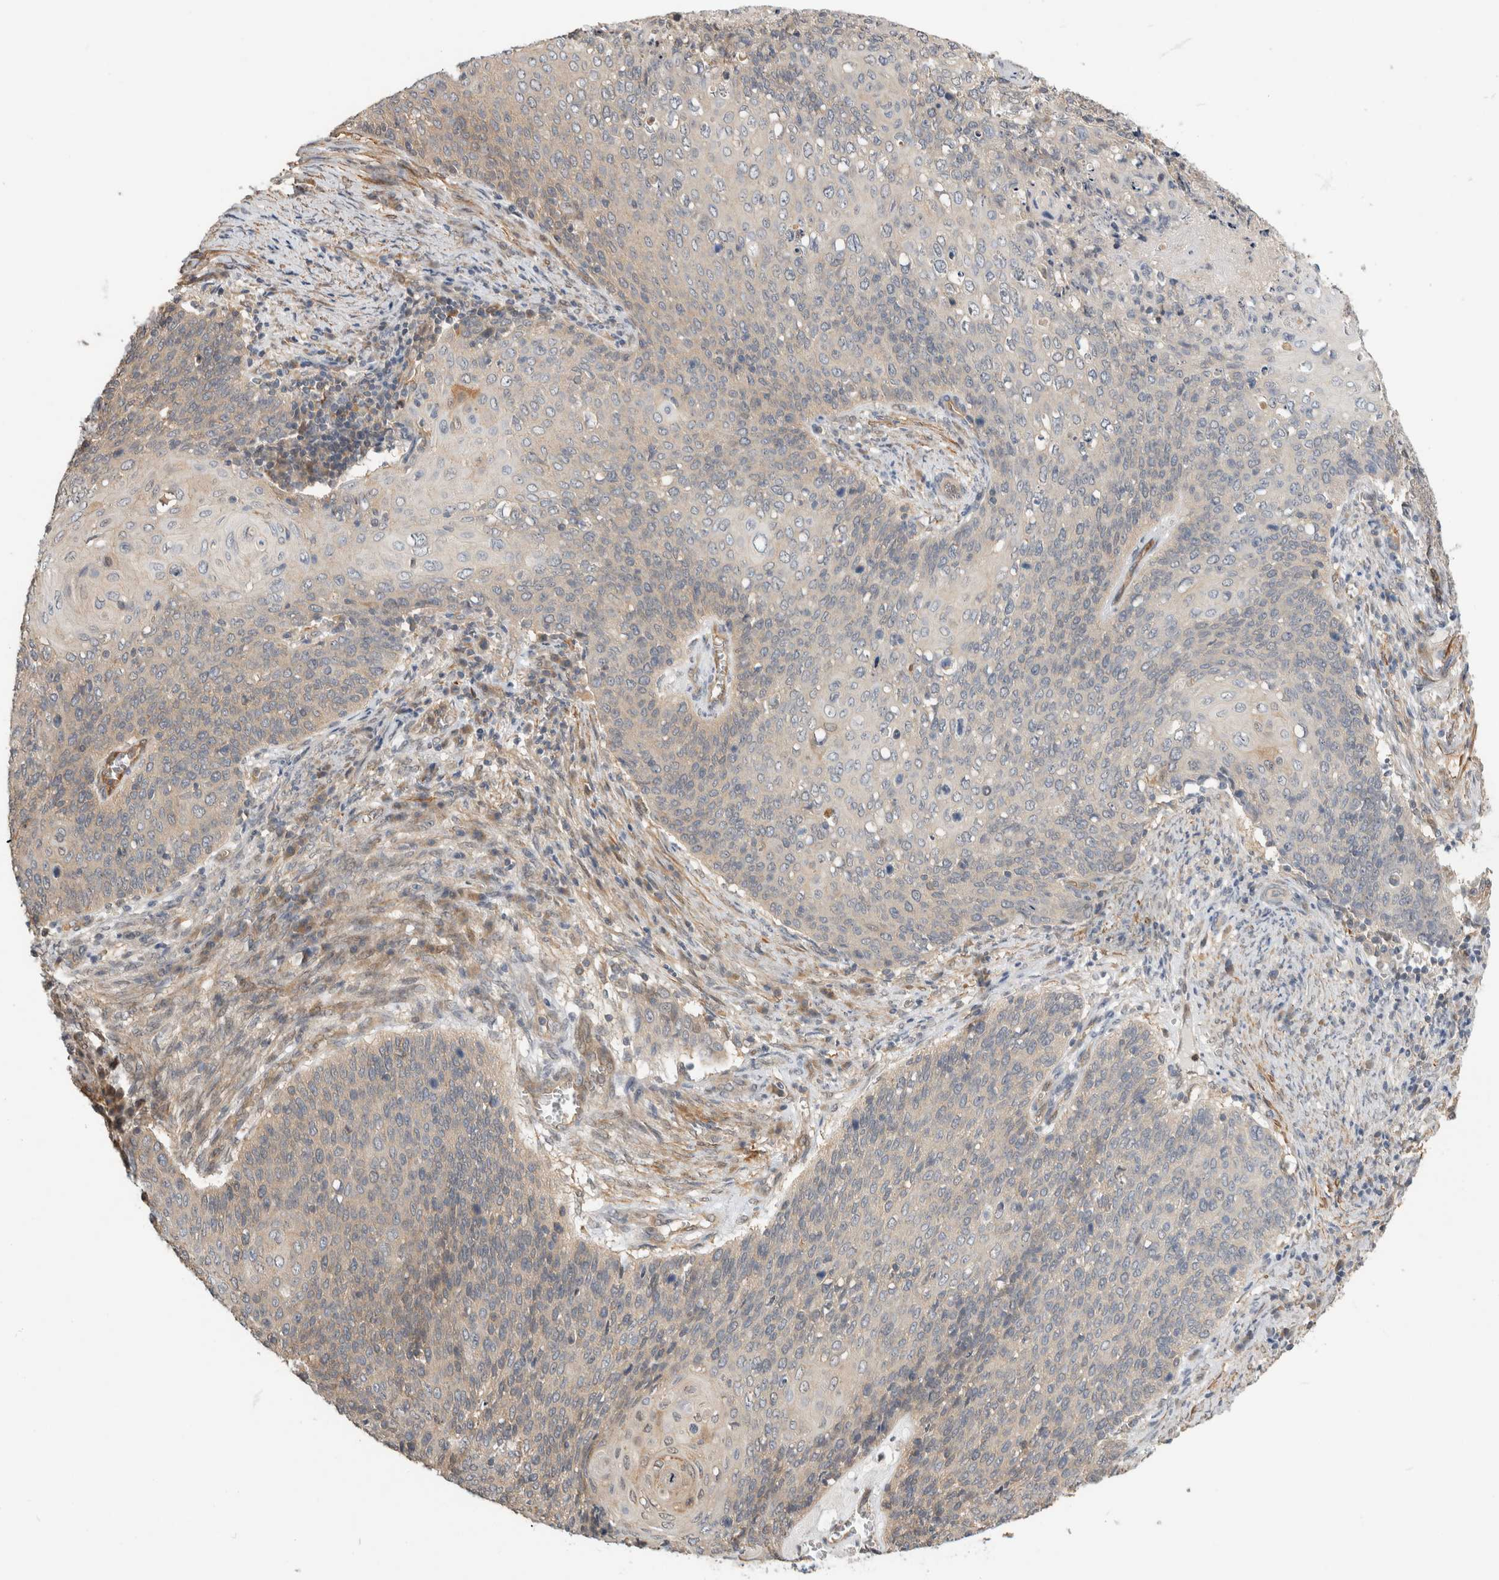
{"staining": {"intensity": "negative", "quantity": "none", "location": "none"}, "tissue": "cervical cancer", "cell_type": "Tumor cells", "image_type": "cancer", "snomed": [{"axis": "morphology", "description": "Squamous cell carcinoma, NOS"}, {"axis": "topography", "description": "Cervix"}], "caption": "Immunohistochemistry (IHC) micrograph of cervical cancer (squamous cell carcinoma) stained for a protein (brown), which reveals no expression in tumor cells.", "gene": "PGM1", "patient": {"sex": "female", "age": 39}}